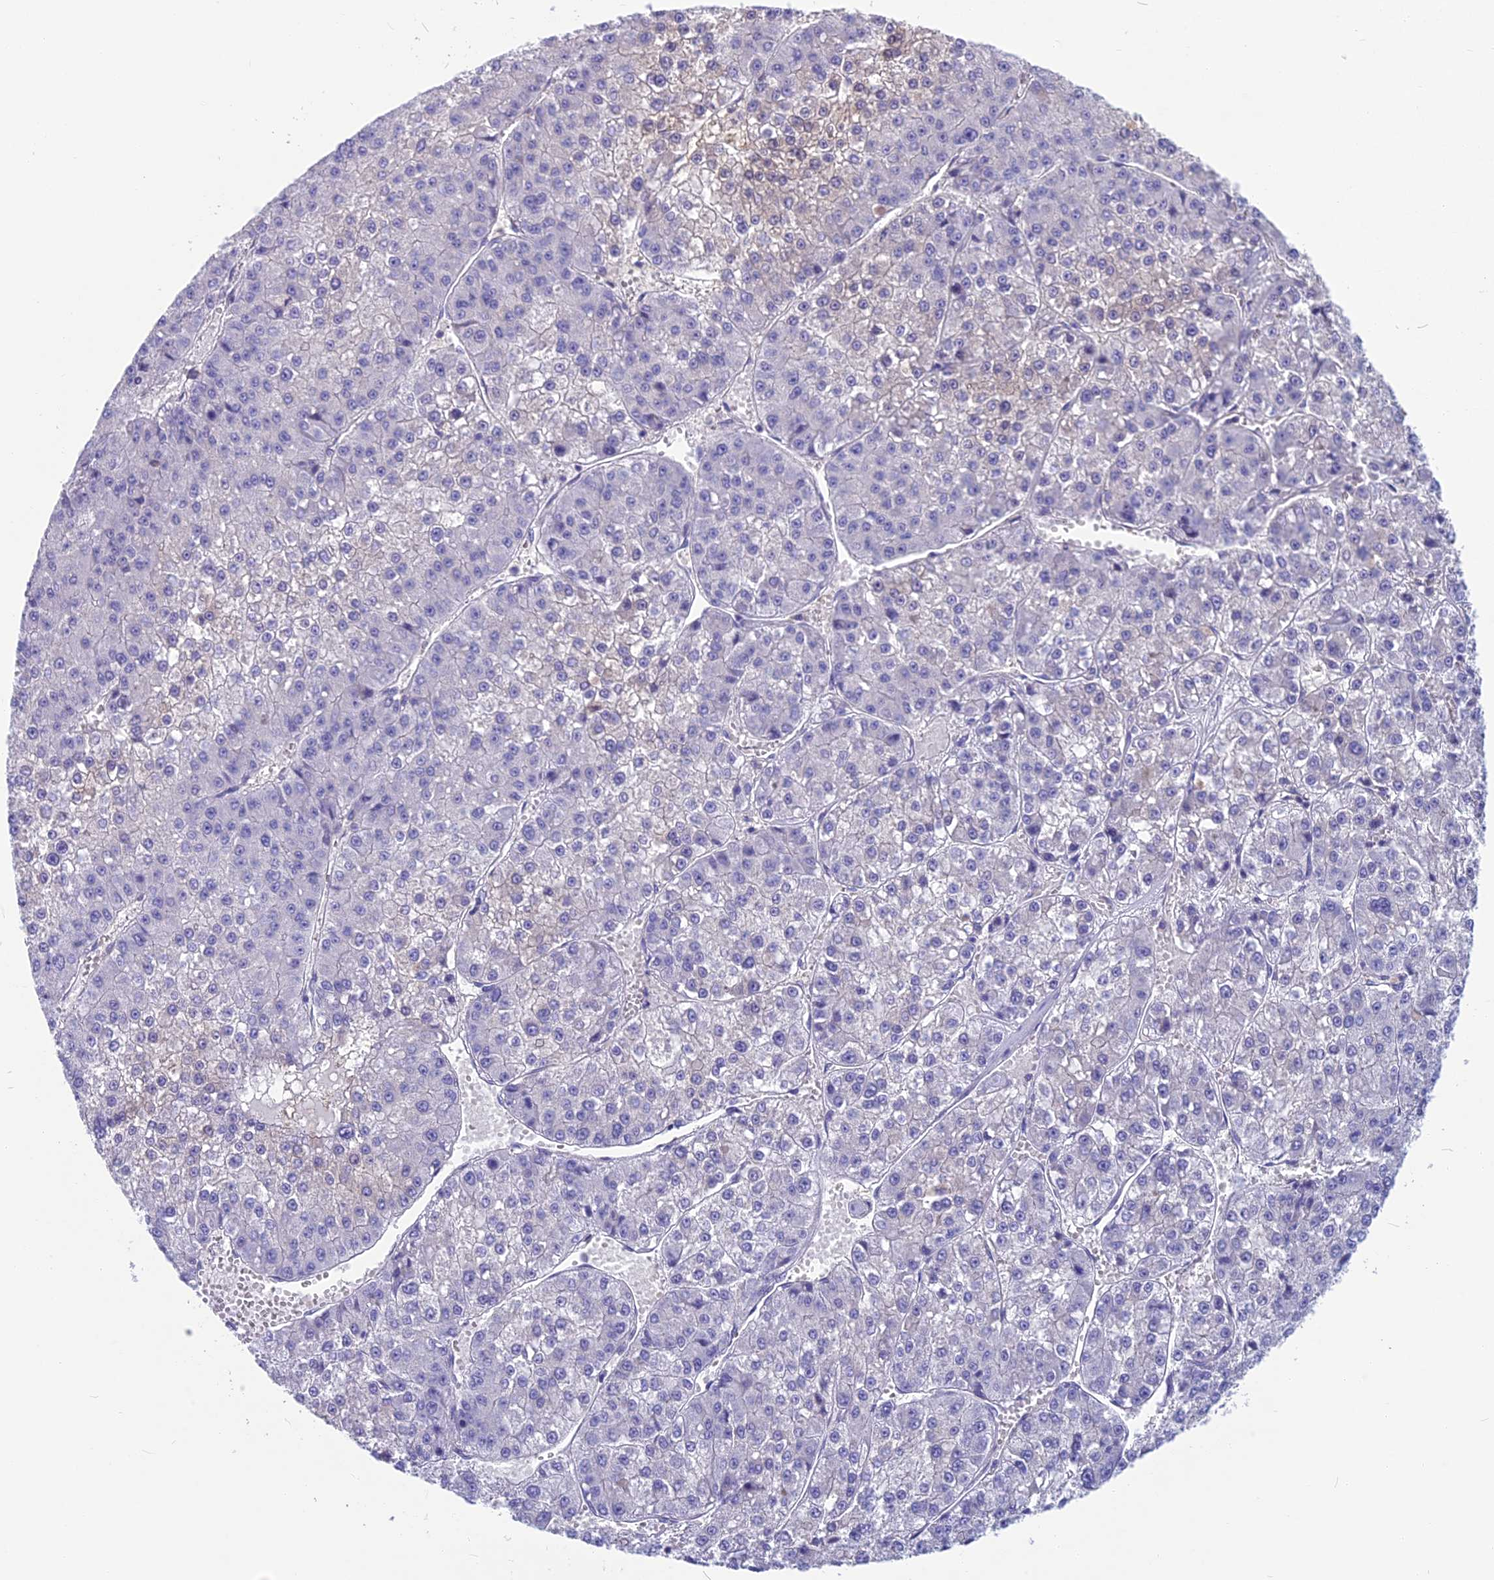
{"staining": {"intensity": "negative", "quantity": "none", "location": "none"}, "tissue": "liver cancer", "cell_type": "Tumor cells", "image_type": "cancer", "snomed": [{"axis": "morphology", "description": "Carcinoma, Hepatocellular, NOS"}, {"axis": "topography", "description": "Liver"}], "caption": "DAB immunohistochemical staining of liver hepatocellular carcinoma exhibits no significant expression in tumor cells.", "gene": "SNAP91", "patient": {"sex": "female", "age": 73}}